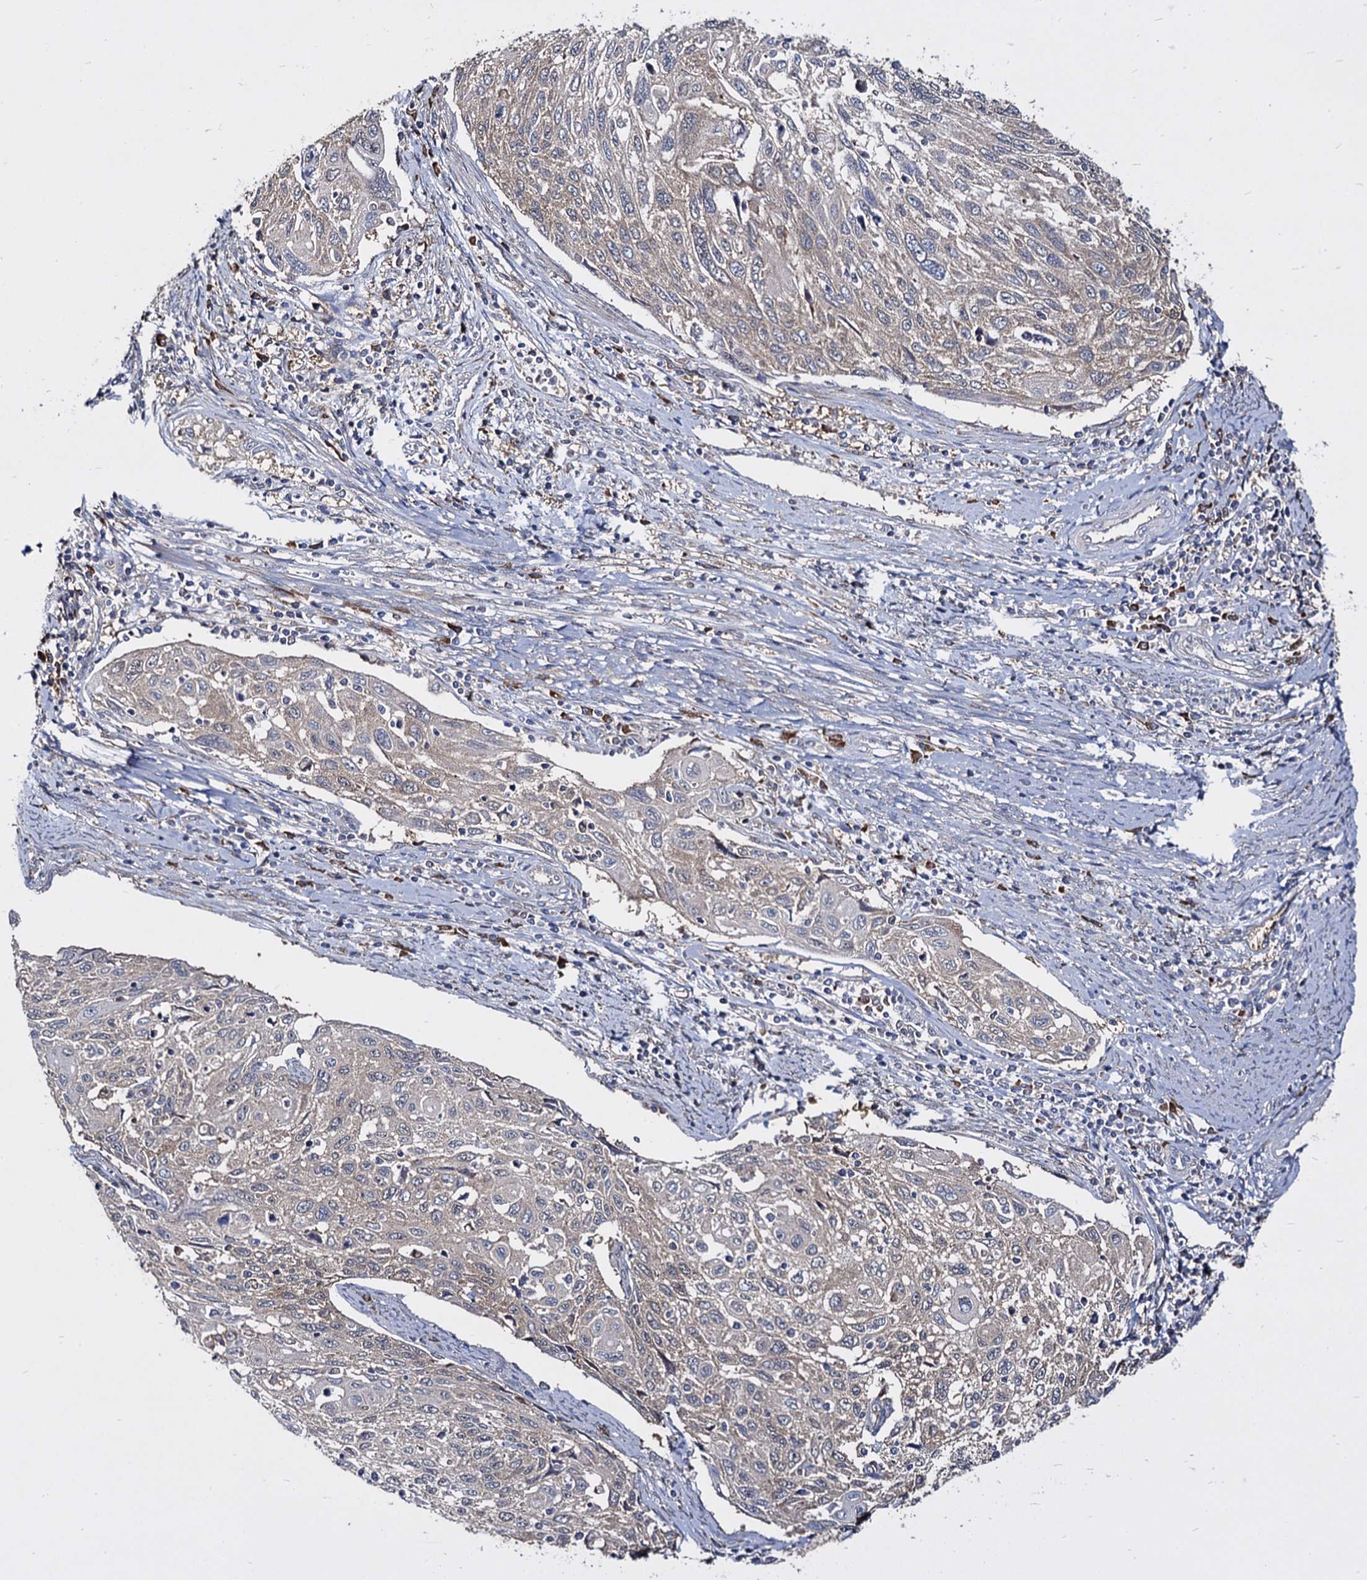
{"staining": {"intensity": "weak", "quantity": "<25%", "location": "cytoplasmic/membranous"}, "tissue": "cervical cancer", "cell_type": "Tumor cells", "image_type": "cancer", "snomed": [{"axis": "morphology", "description": "Squamous cell carcinoma, NOS"}, {"axis": "topography", "description": "Cervix"}], "caption": "This is a histopathology image of IHC staining of squamous cell carcinoma (cervical), which shows no positivity in tumor cells.", "gene": "NME1", "patient": {"sex": "female", "age": 70}}